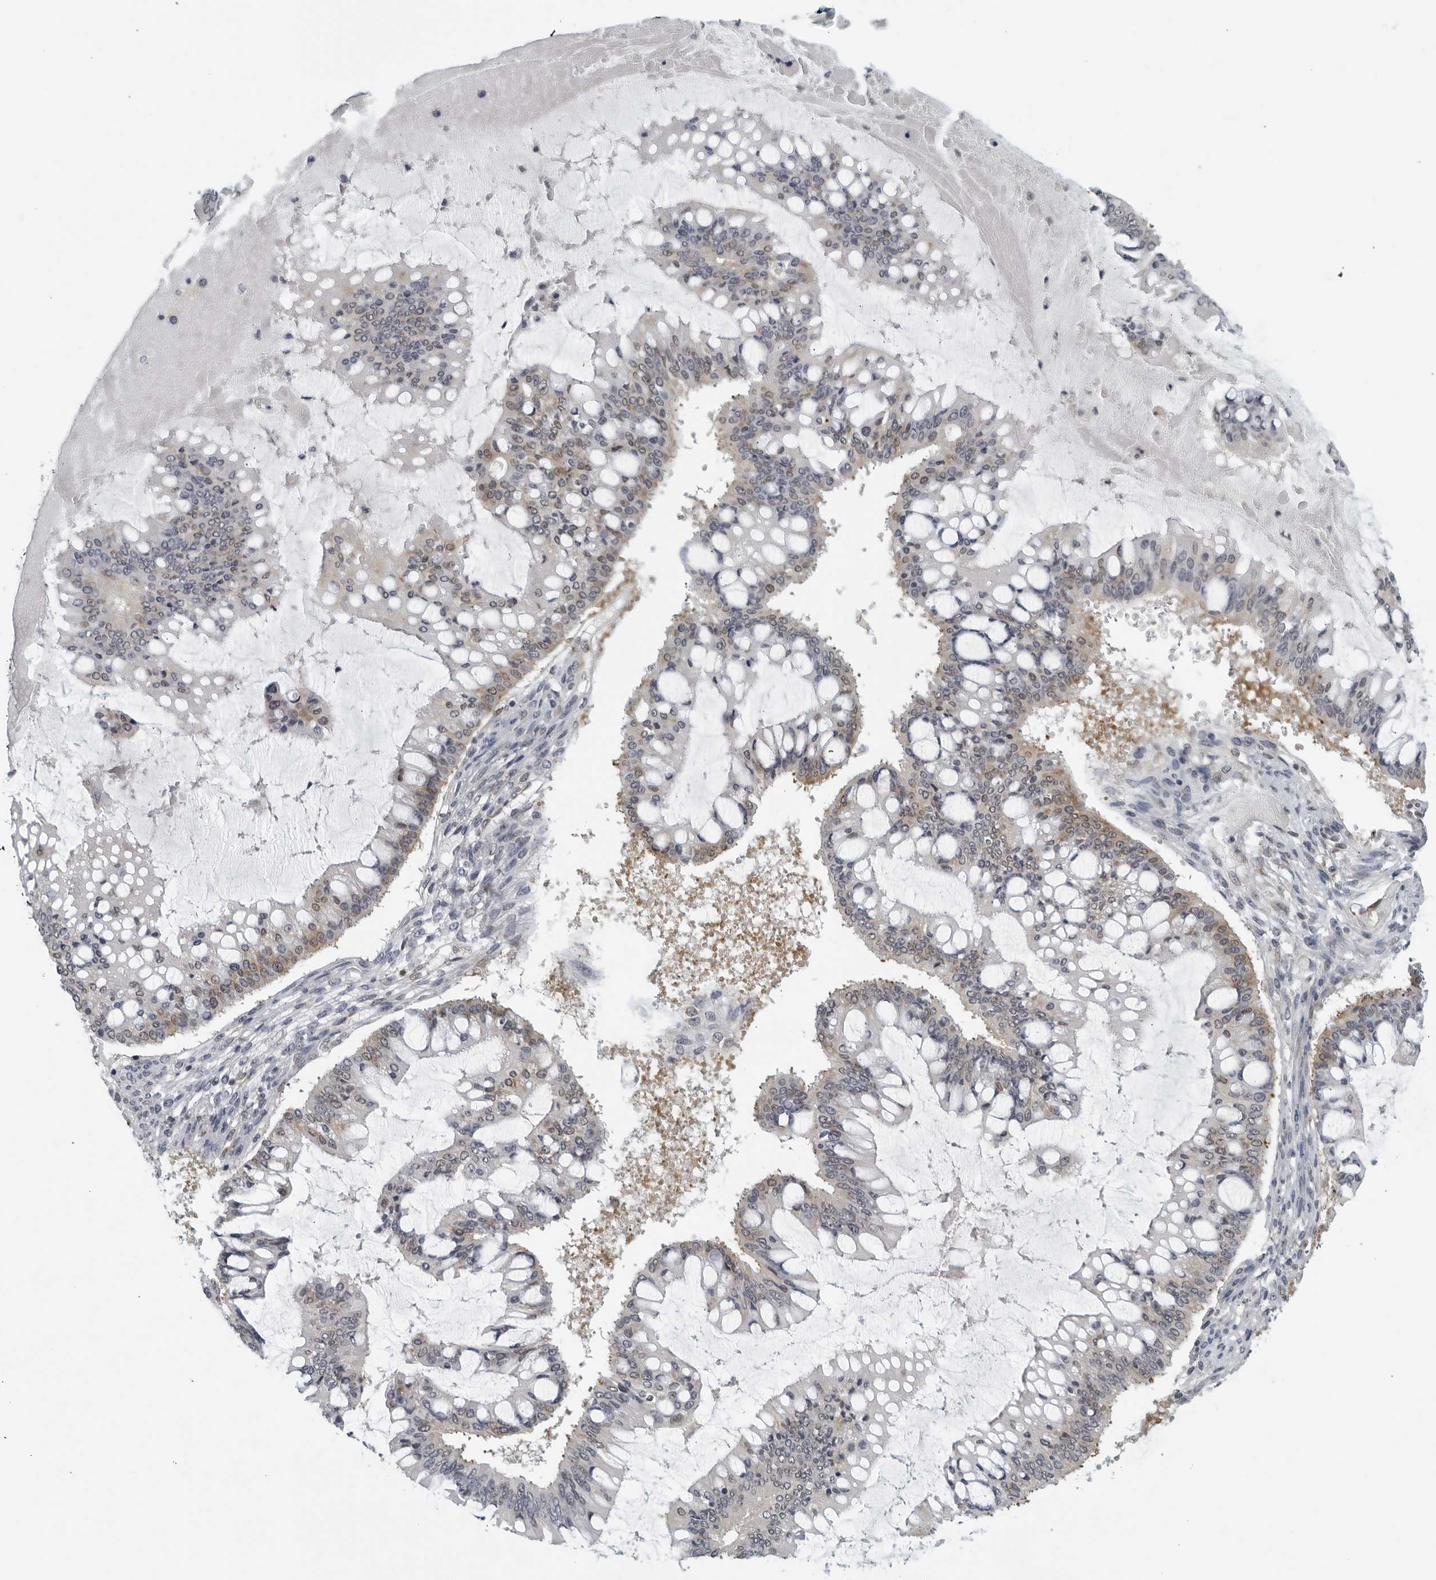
{"staining": {"intensity": "weak", "quantity": "<25%", "location": "cytoplasmic/membranous,nuclear"}, "tissue": "ovarian cancer", "cell_type": "Tumor cells", "image_type": "cancer", "snomed": [{"axis": "morphology", "description": "Cystadenocarcinoma, mucinous, NOS"}, {"axis": "topography", "description": "Ovary"}], "caption": "The micrograph reveals no staining of tumor cells in ovarian mucinous cystadenocarcinoma.", "gene": "RC3H1", "patient": {"sex": "female", "age": 73}}